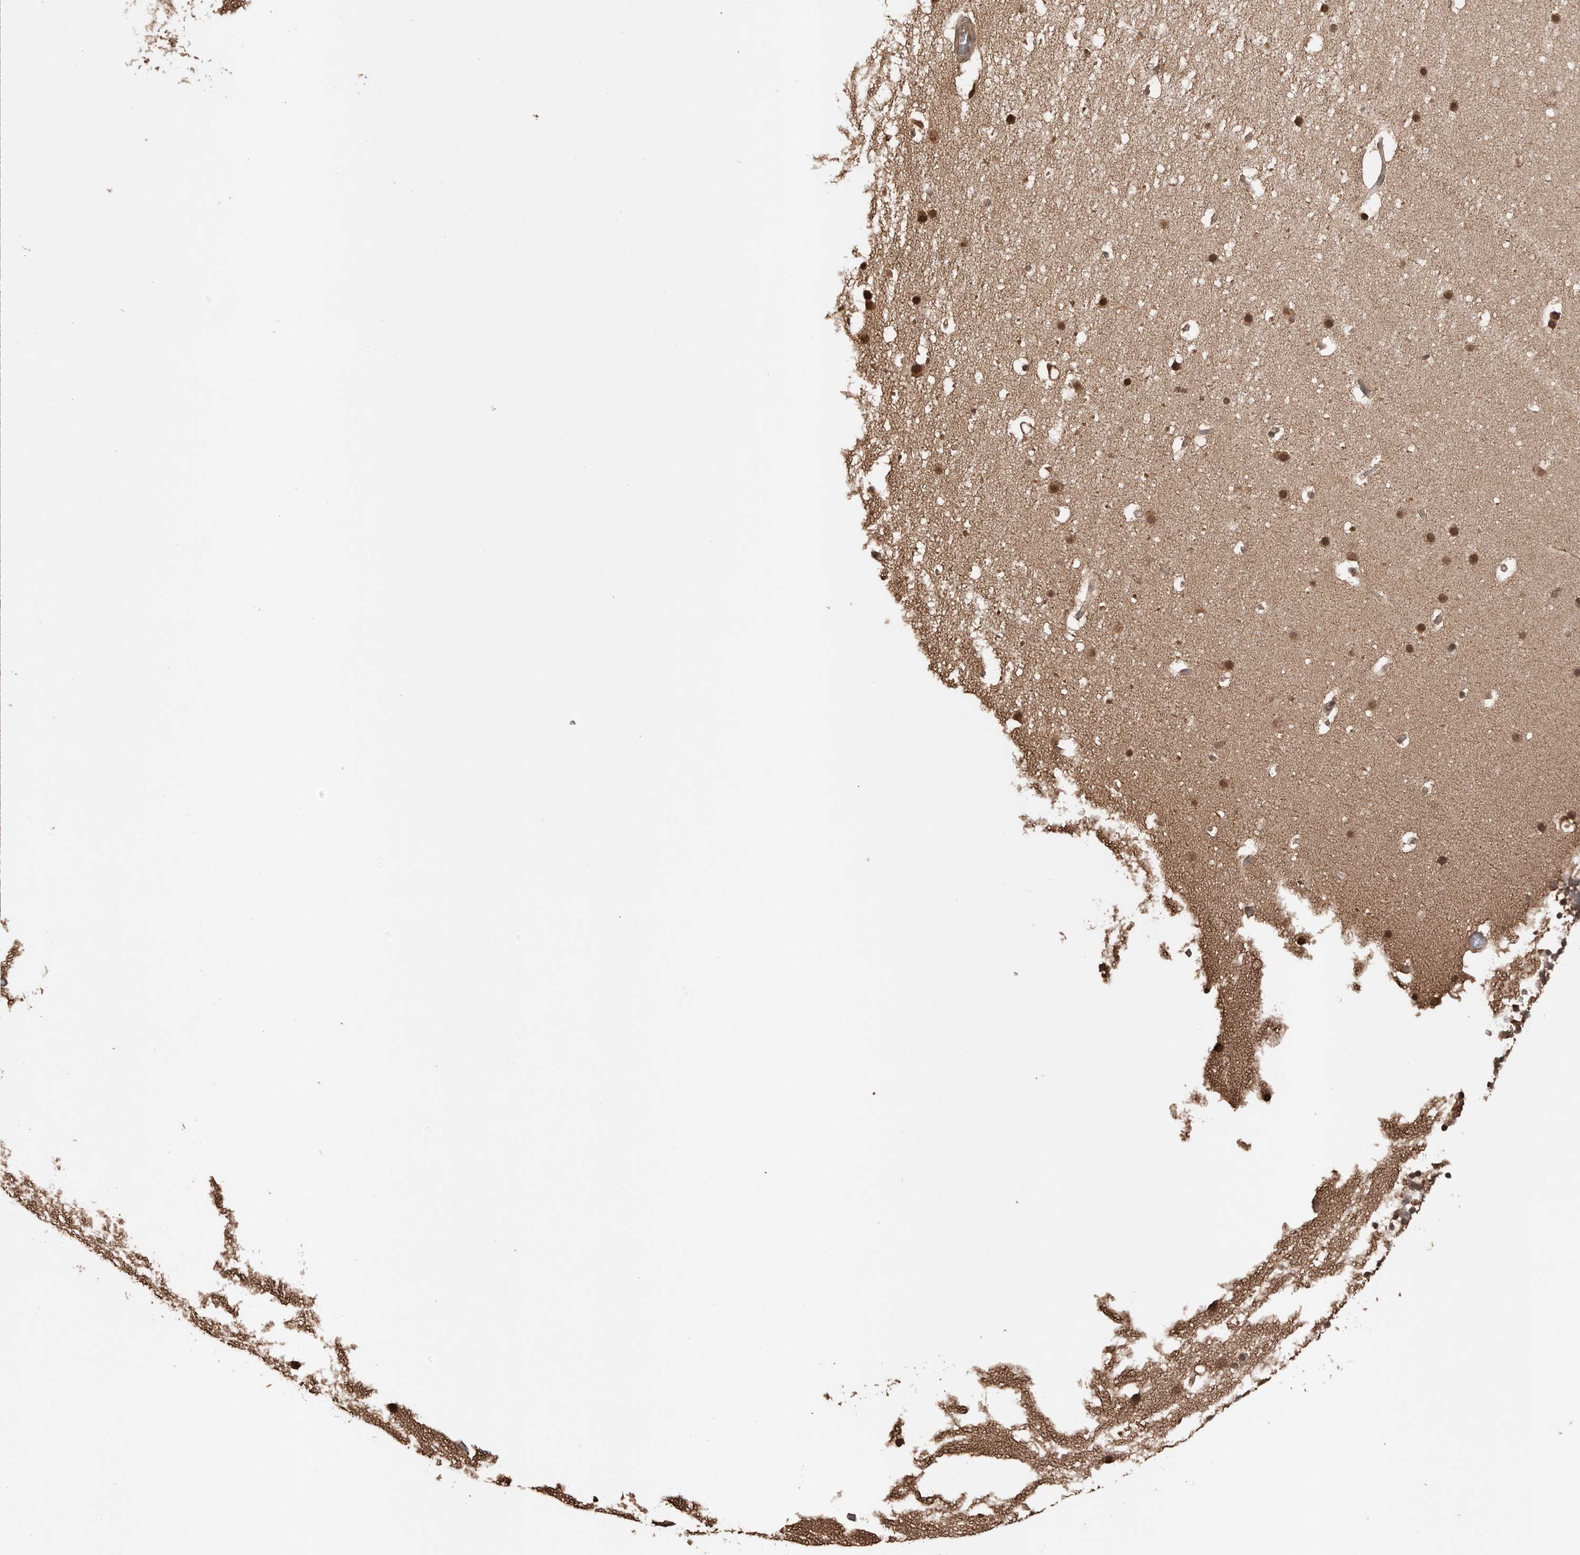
{"staining": {"intensity": "weak", "quantity": "25%-75%", "location": "nuclear"}, "tissue": "cerebellum", "cell_type": "Cells in granular layer", "image_type": "normal", "snomed": [{"axis": "morphology", "description": "Normal tissue, NOS"}, {"axis": "topography", "description": "Cerebellum"}], "caption": "This micrograph exhibits immunohistochemistry staining of normal cerebellum, with low weak nuclear expression in about 25%-75% of cells in granular layer.", "gene": "PEAK1", "patient": {"sex": "male", "age": 57}}